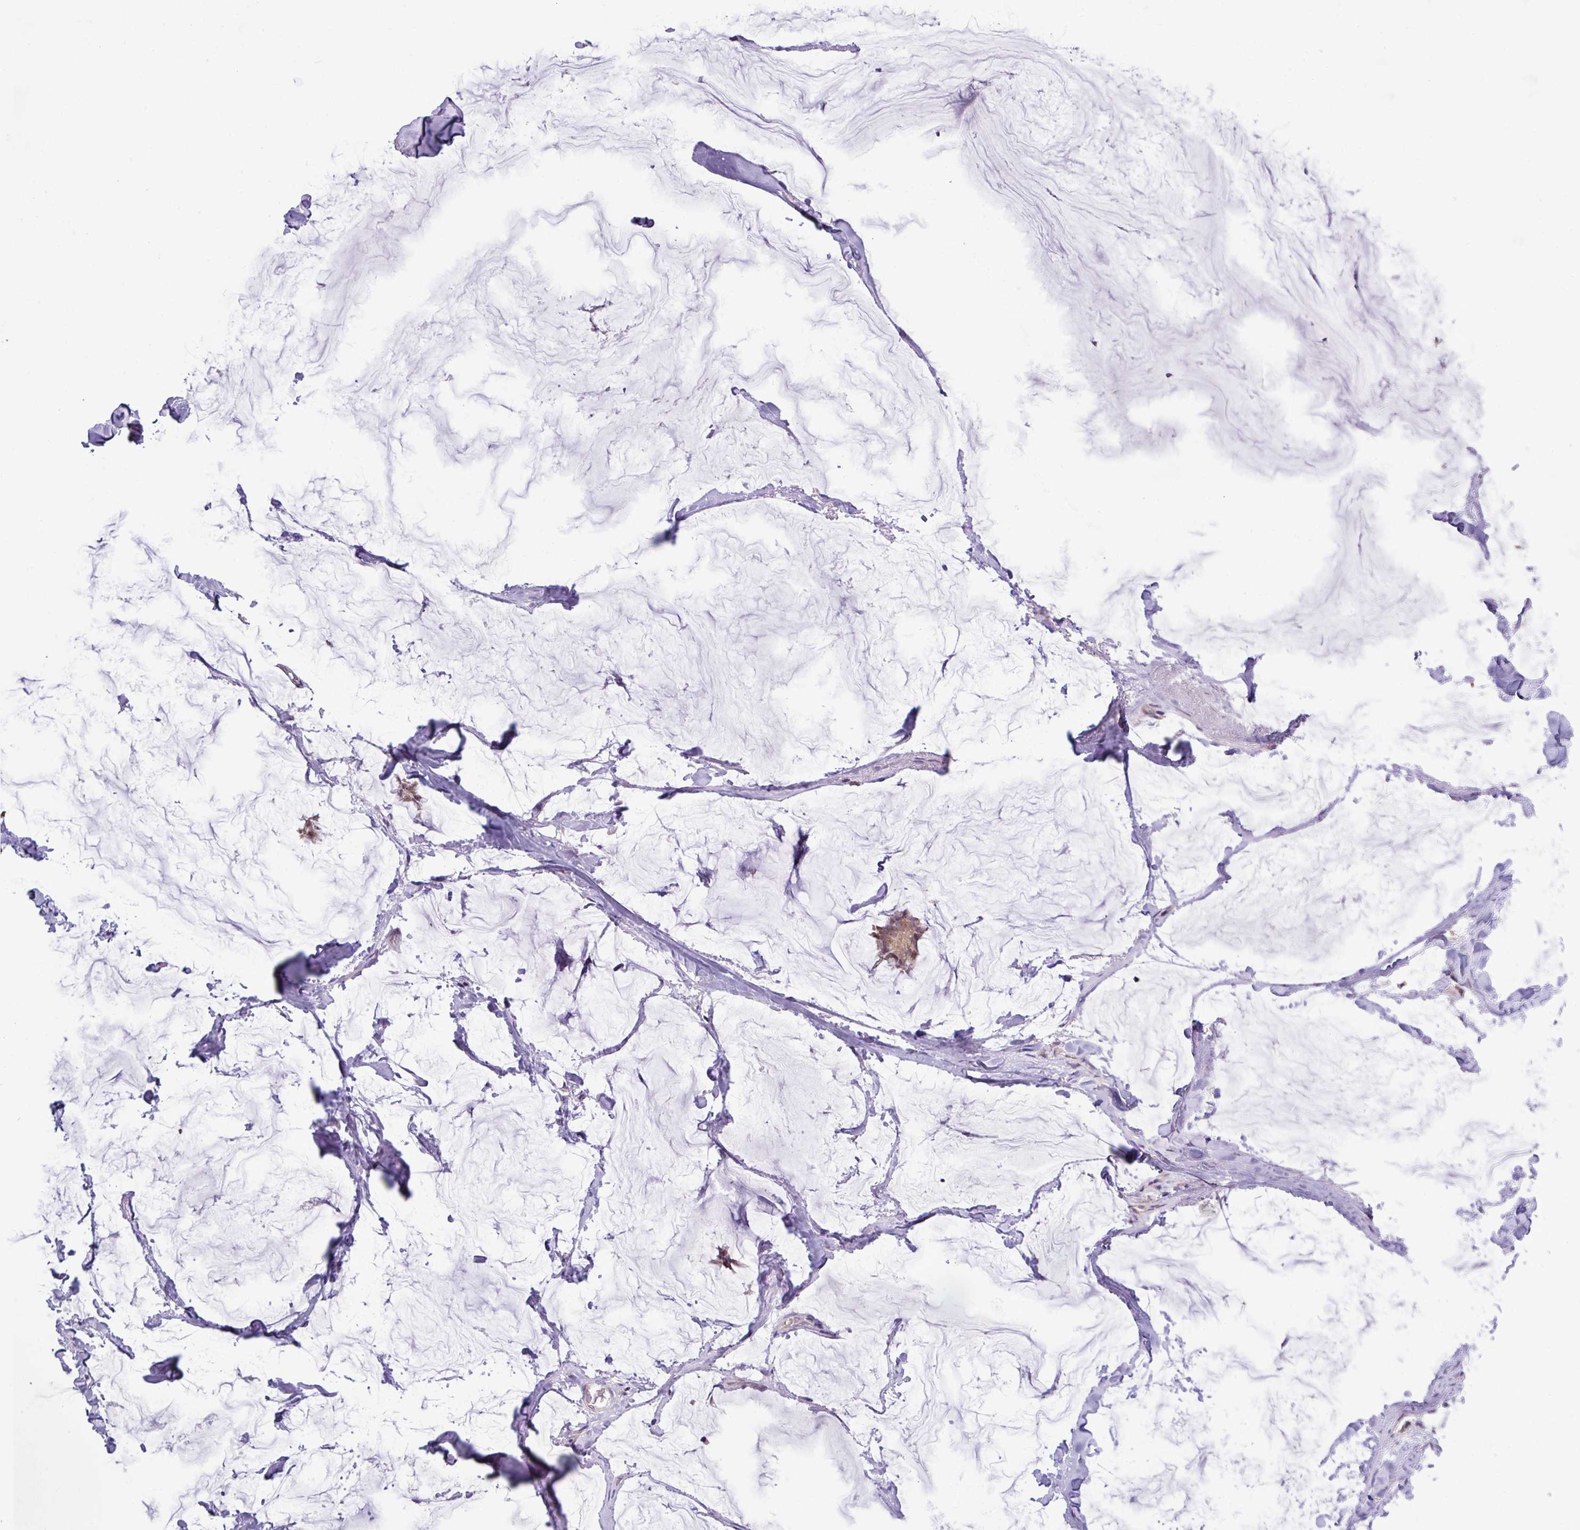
{"staining": {"intensity": "weak", "quantity": ">75%", "location": "cytoplasmic/membranous,nuclear"}, "tissue": "breast cancer", "cell_type": "Tumor cells", "image_type": "cancer", "snomed": [{"axis": "morphology", "description": "Duct carcinoma"}, {"axis": "topography", "description": "Breast"}], "caption": "About >75% of tumor cells in human breast invasive ductal carcinoma exhibit weak cytoplasmic/membranous and nuclear protein staining as visualized by brown immunohistochemical staining.", "gene": "RIPPLY1", "patient": {"sex": "female", "age": 93}}